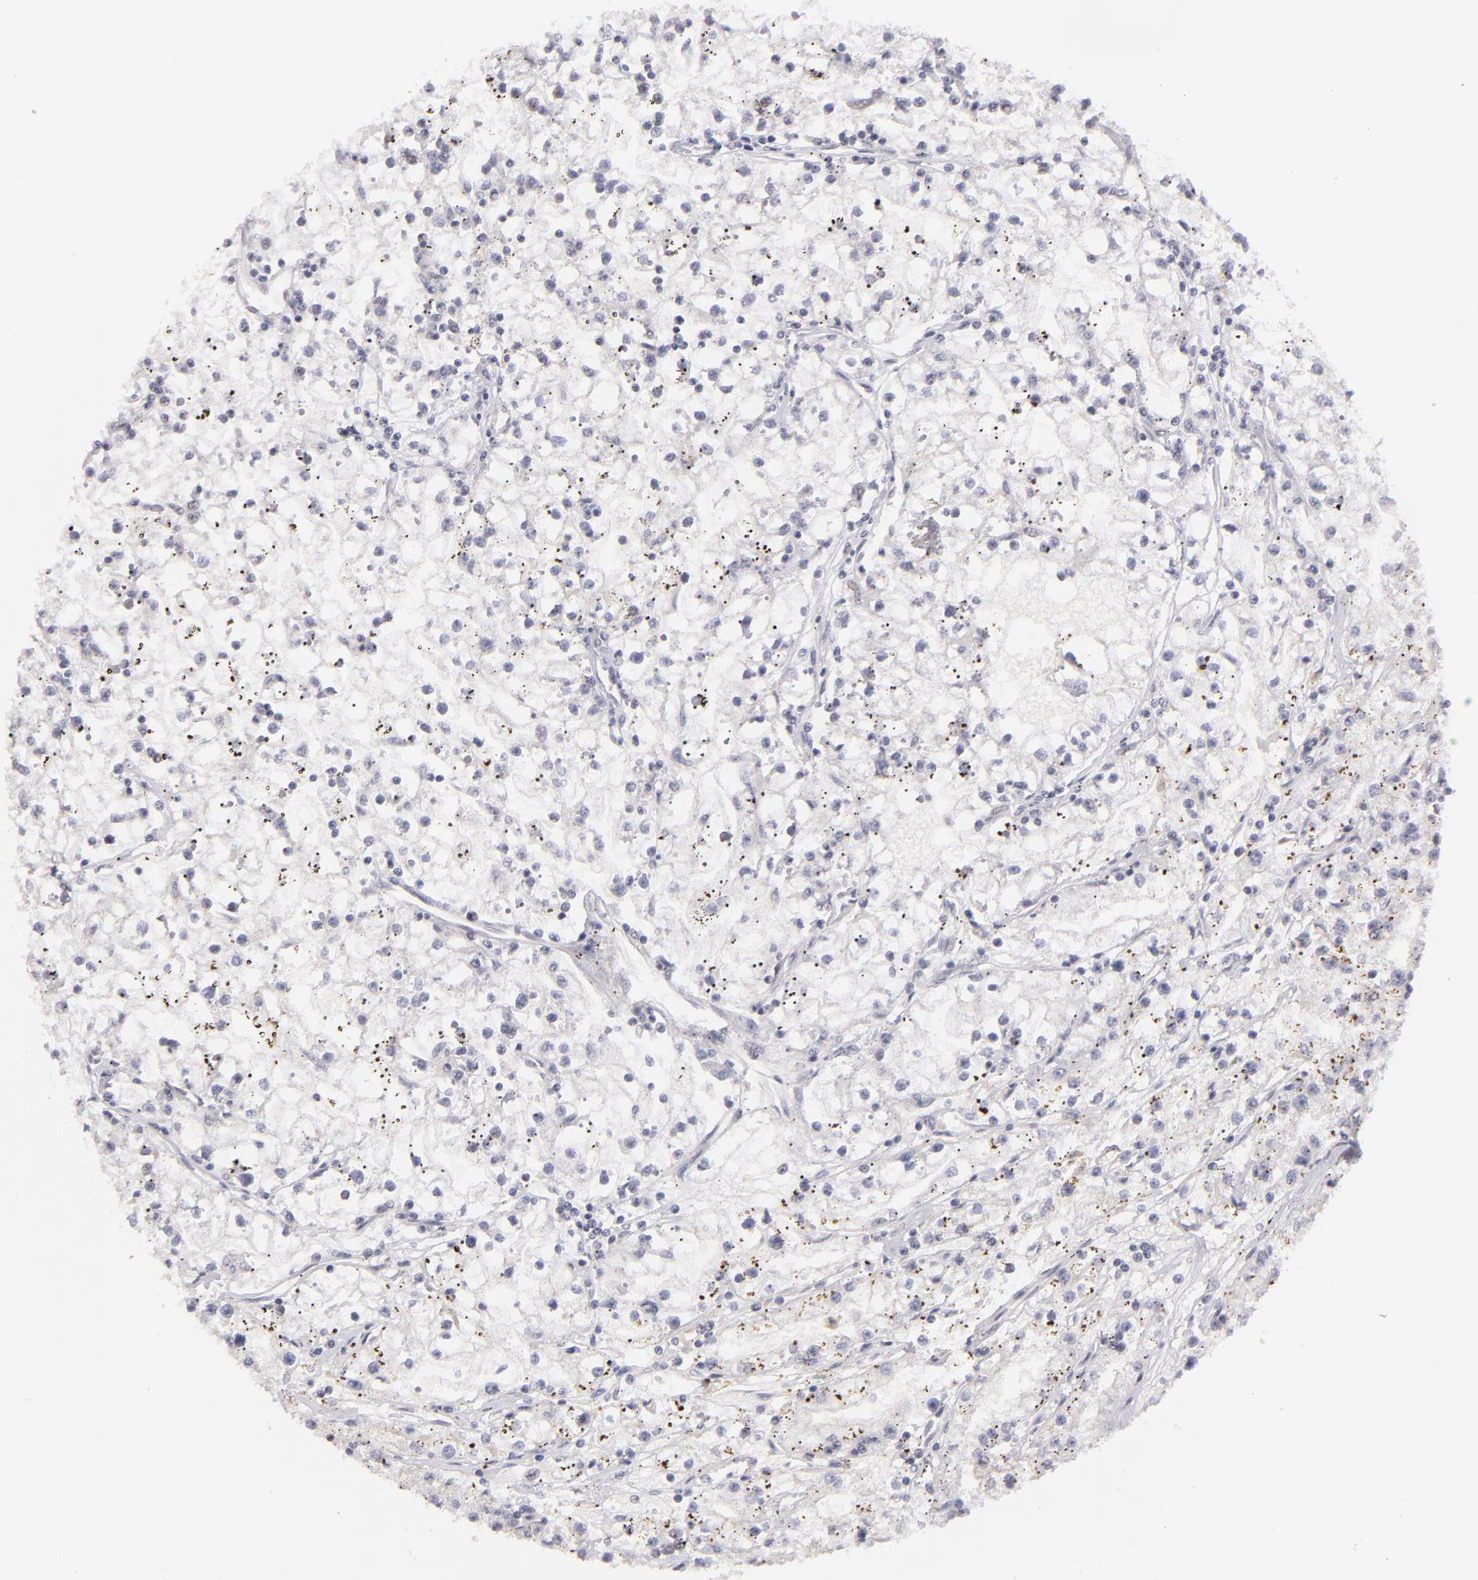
{"staining": {"intensity": "negative", "quantity": "none", "location": "none"}, "tissue": "renal cancer", "cell_type": "Tumor cells", "image_type": "cancer", "snomed": [{"axis": "morphology", "description": "Adenocarcinoma, NOS"}, {"axis": "topography", "description": "Kidney"}], "caption": "Photomicrograph shows no protein staining in tumor cells of adenocarcinoma (renal) tissue.", "gene": "RARB", "patient": {"sex": "male", "age": 56}}